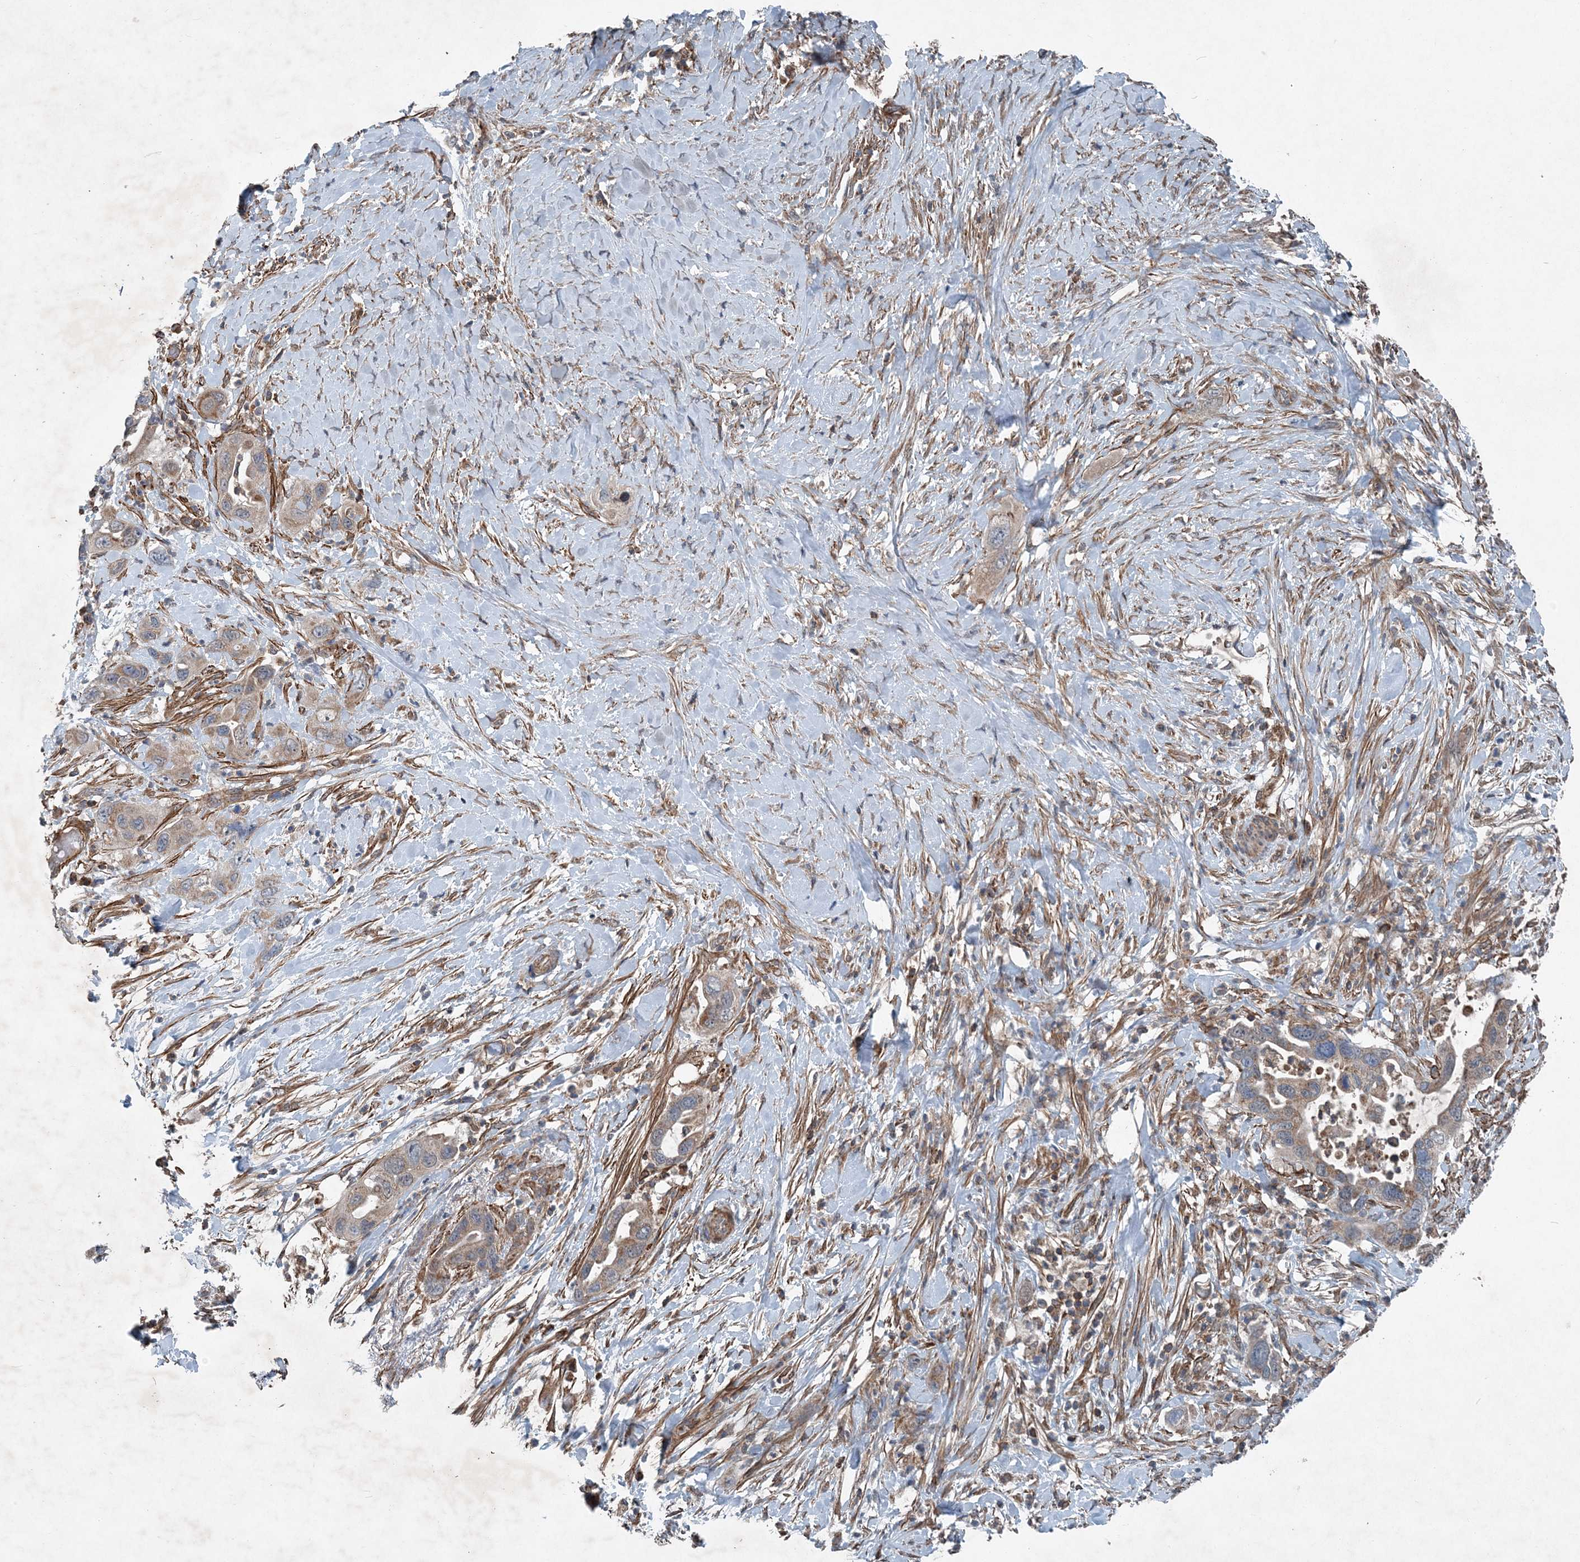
{"staining": {"intensity": "weak", "quantity": ">75%", "location": "cytoplasmic/membranous"}, "tissue": "pancreatic cancer", "cell_type": "Tumor cells", "image_type": "cancer", "snomed": [{"axis": "morphology", "description": "Adenocarcinoma, NOS"}, {"axis": "topography", "description": "Pancreas"}], "caption": "This image demonstrates IHC staining of pancreatic cancer, with low weak cytoplasmic/membranous positivity in approximately >75% of tumor cells.", "gene": "NDUFA2", "patient": {"sex": "female", "age": 71}}